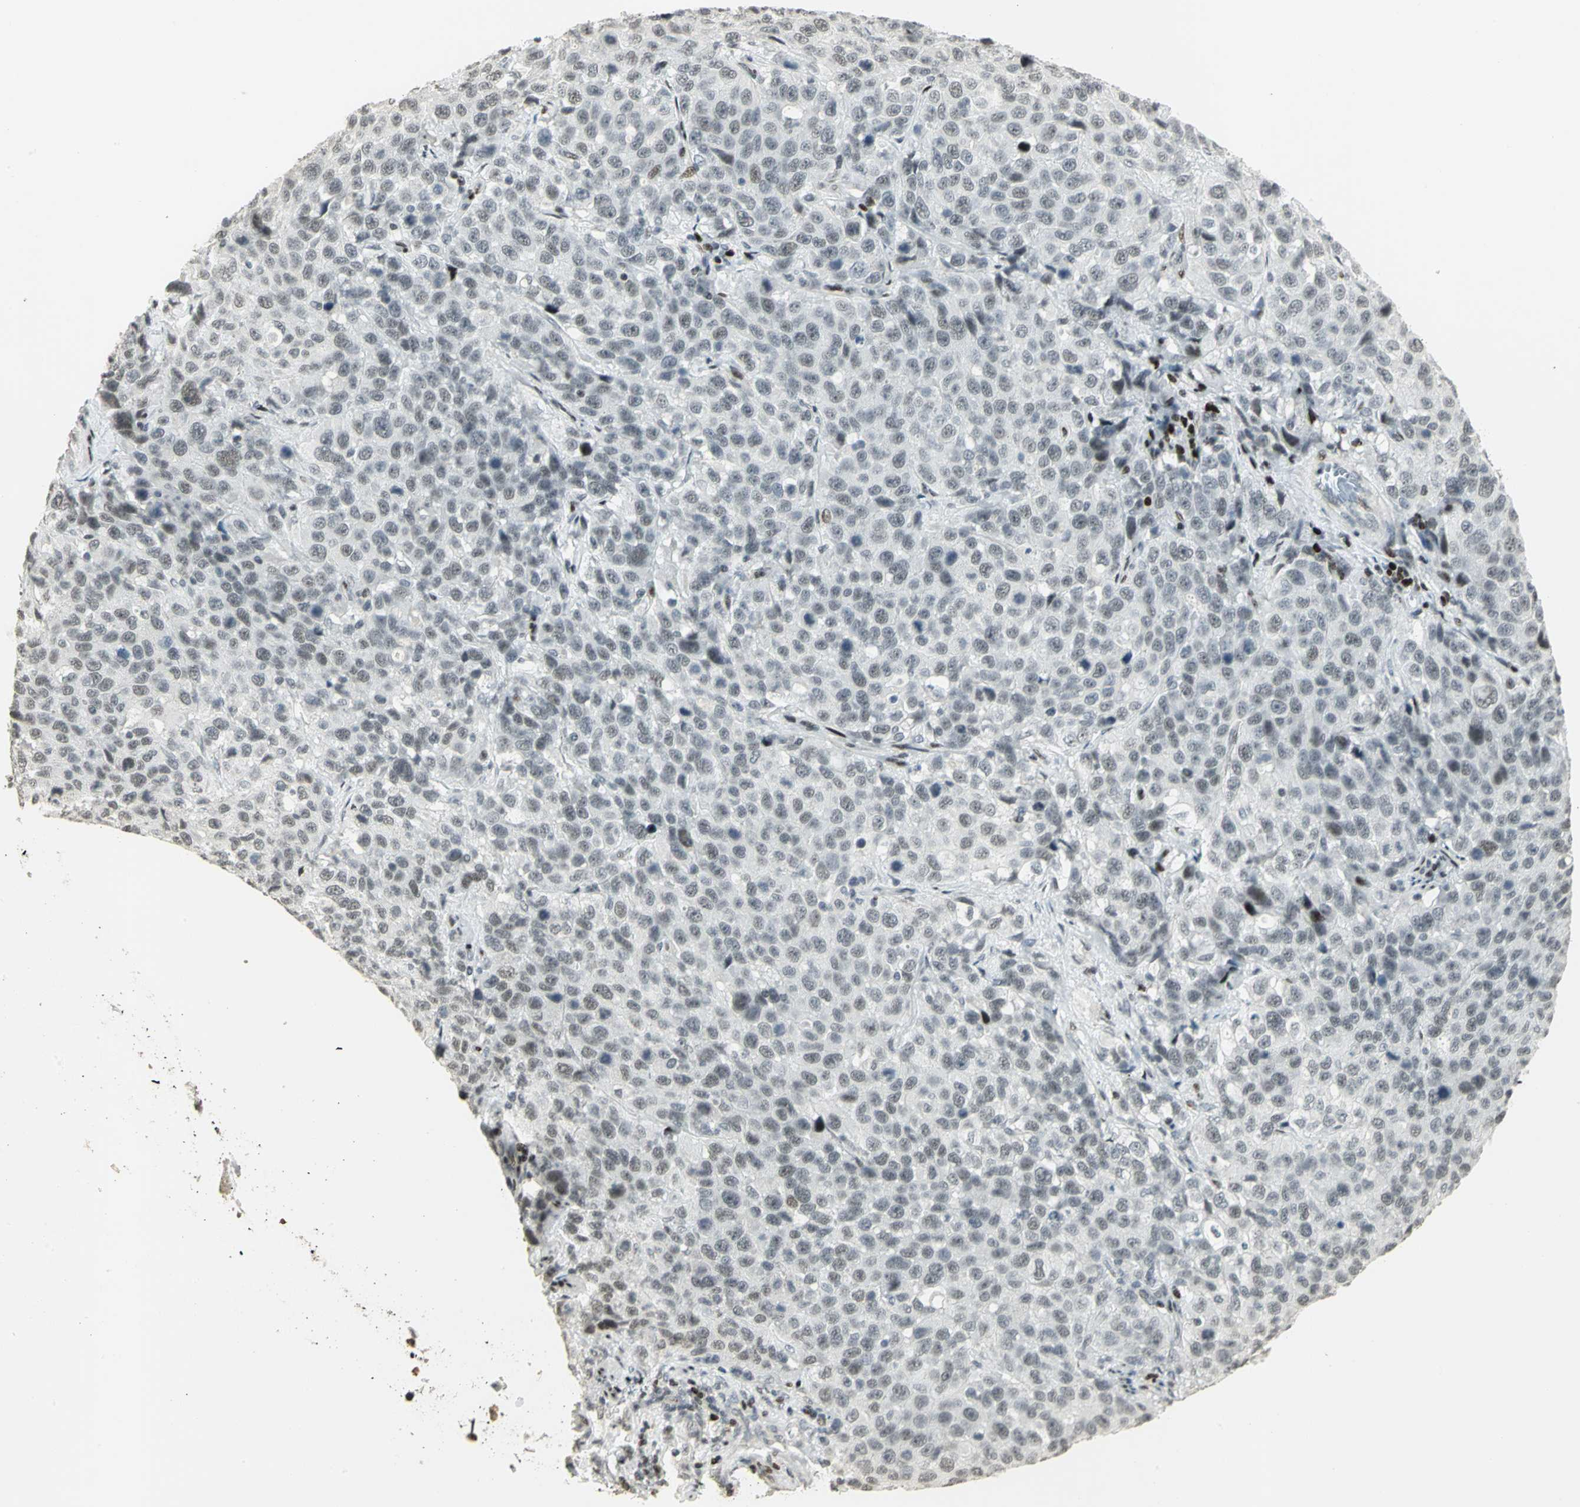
{"staining": {"intensity": "weak", "quantity": "<25%", "location": "nuclear"}, "tissue": "stomach cancer", "cell_type": "Tumor cells", "image_type": "cancer", "snomed": [{"axis": "morphology", "description": "Normal tissue, NOS"}, {"axis": "morphology", "description": "Adenocarcinoma, NOS"}, {"axis": "topography", "description": "Stomach"}], "caption": "Immunohistochemistry image of stomach adenocarcinoma stained for a protein (brown), which demonstrates no staining in tumor cells.", "gene": "KDM1A", "patient": {"sex": "male", "age": 48}}